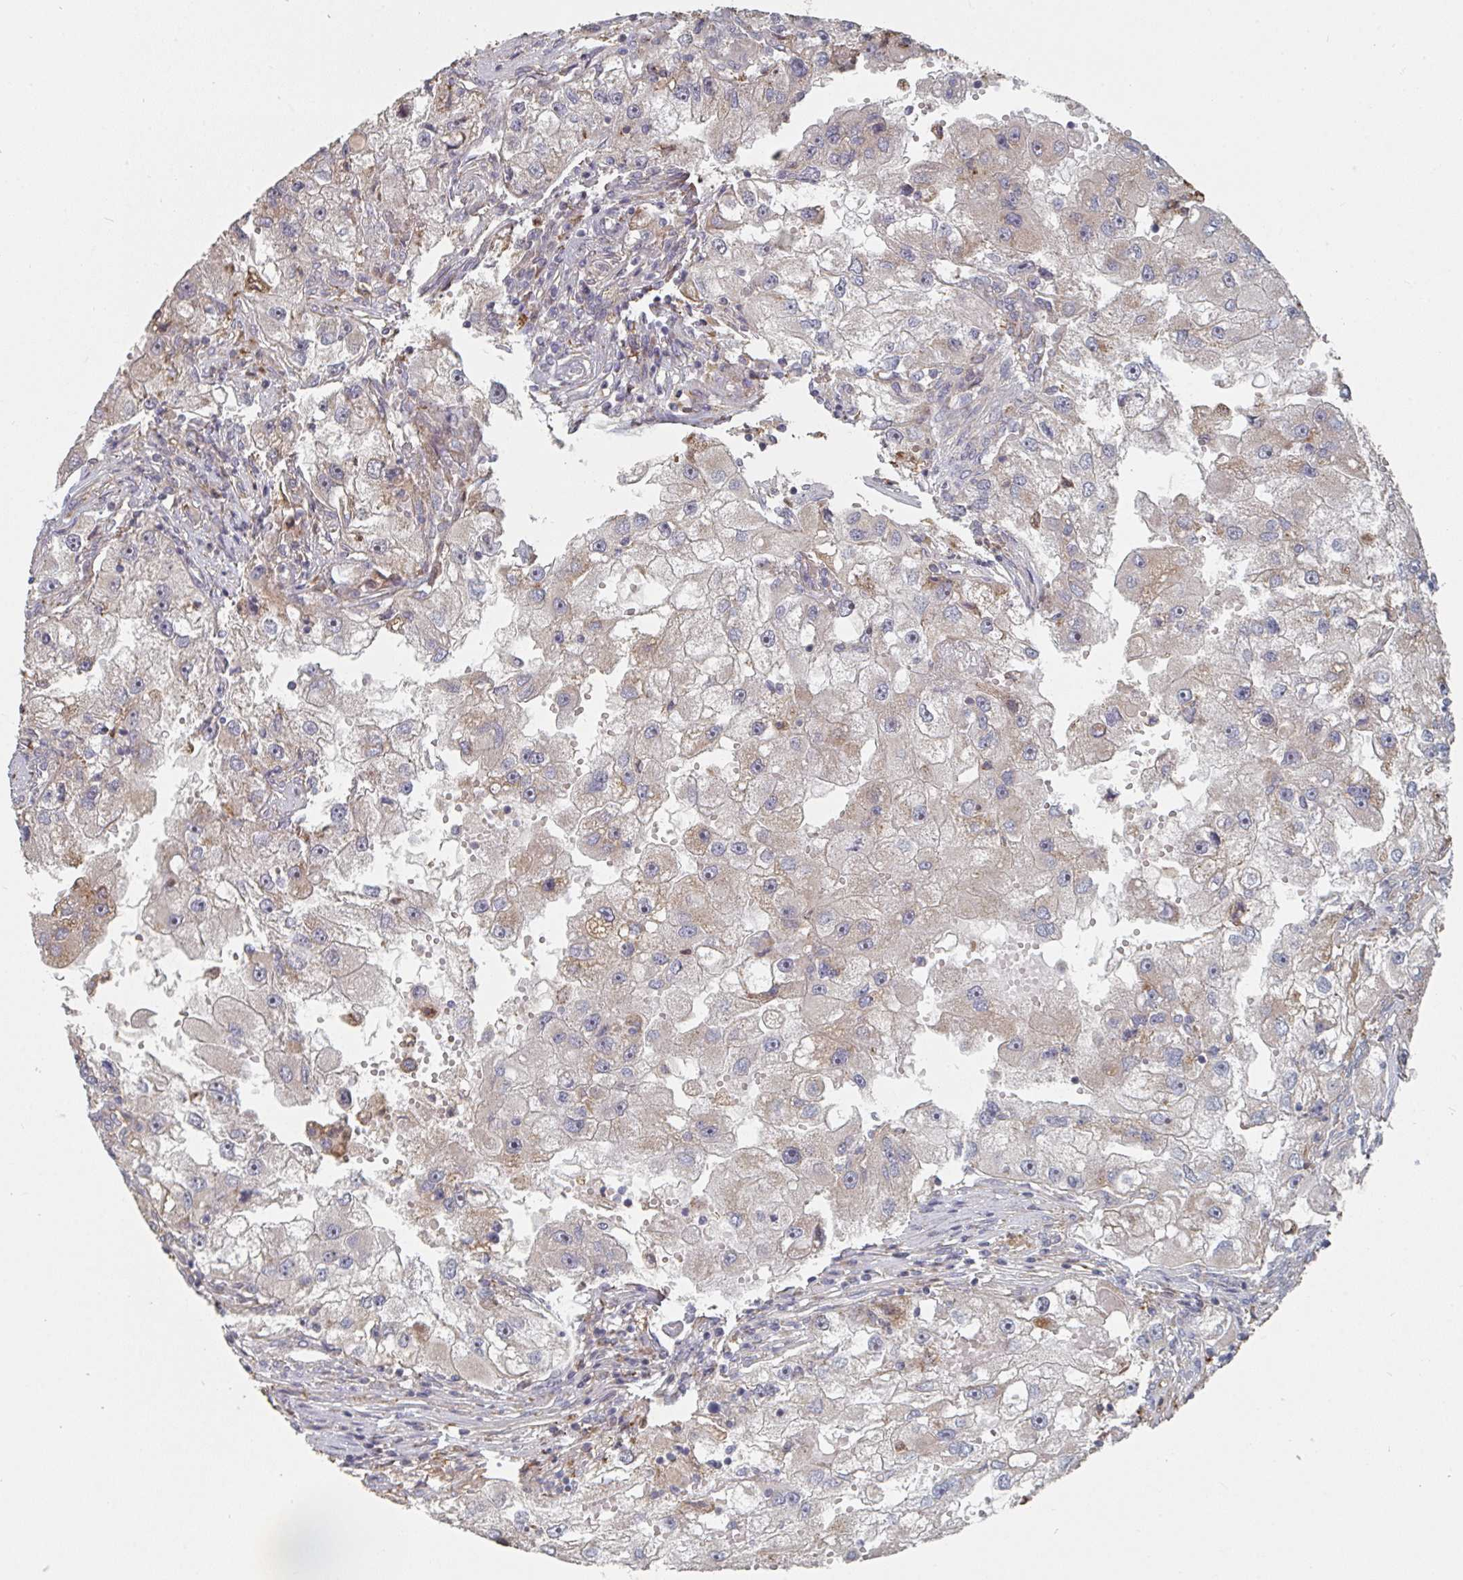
{"staining": {"intensity": "weak", "quantity": "<25%", "location": "cytoplasmic/membranous"}, "tissue": "renal cancer", "cell_type": "Tumor cells", "image_type": "cancer", "snomed": [{"axis": "morphology", "description": "Adenocarcinoma, NOS"}, {"axis": "topography", "description": "Kidney"}], "caption": "Human adenocarcinoma (renal) stained for a protein using immunohistochemistry (IHC) exhibits no staining in tumor cells.", "gene": "PTEN", "patient": {"sex": "male", "age": 63}}